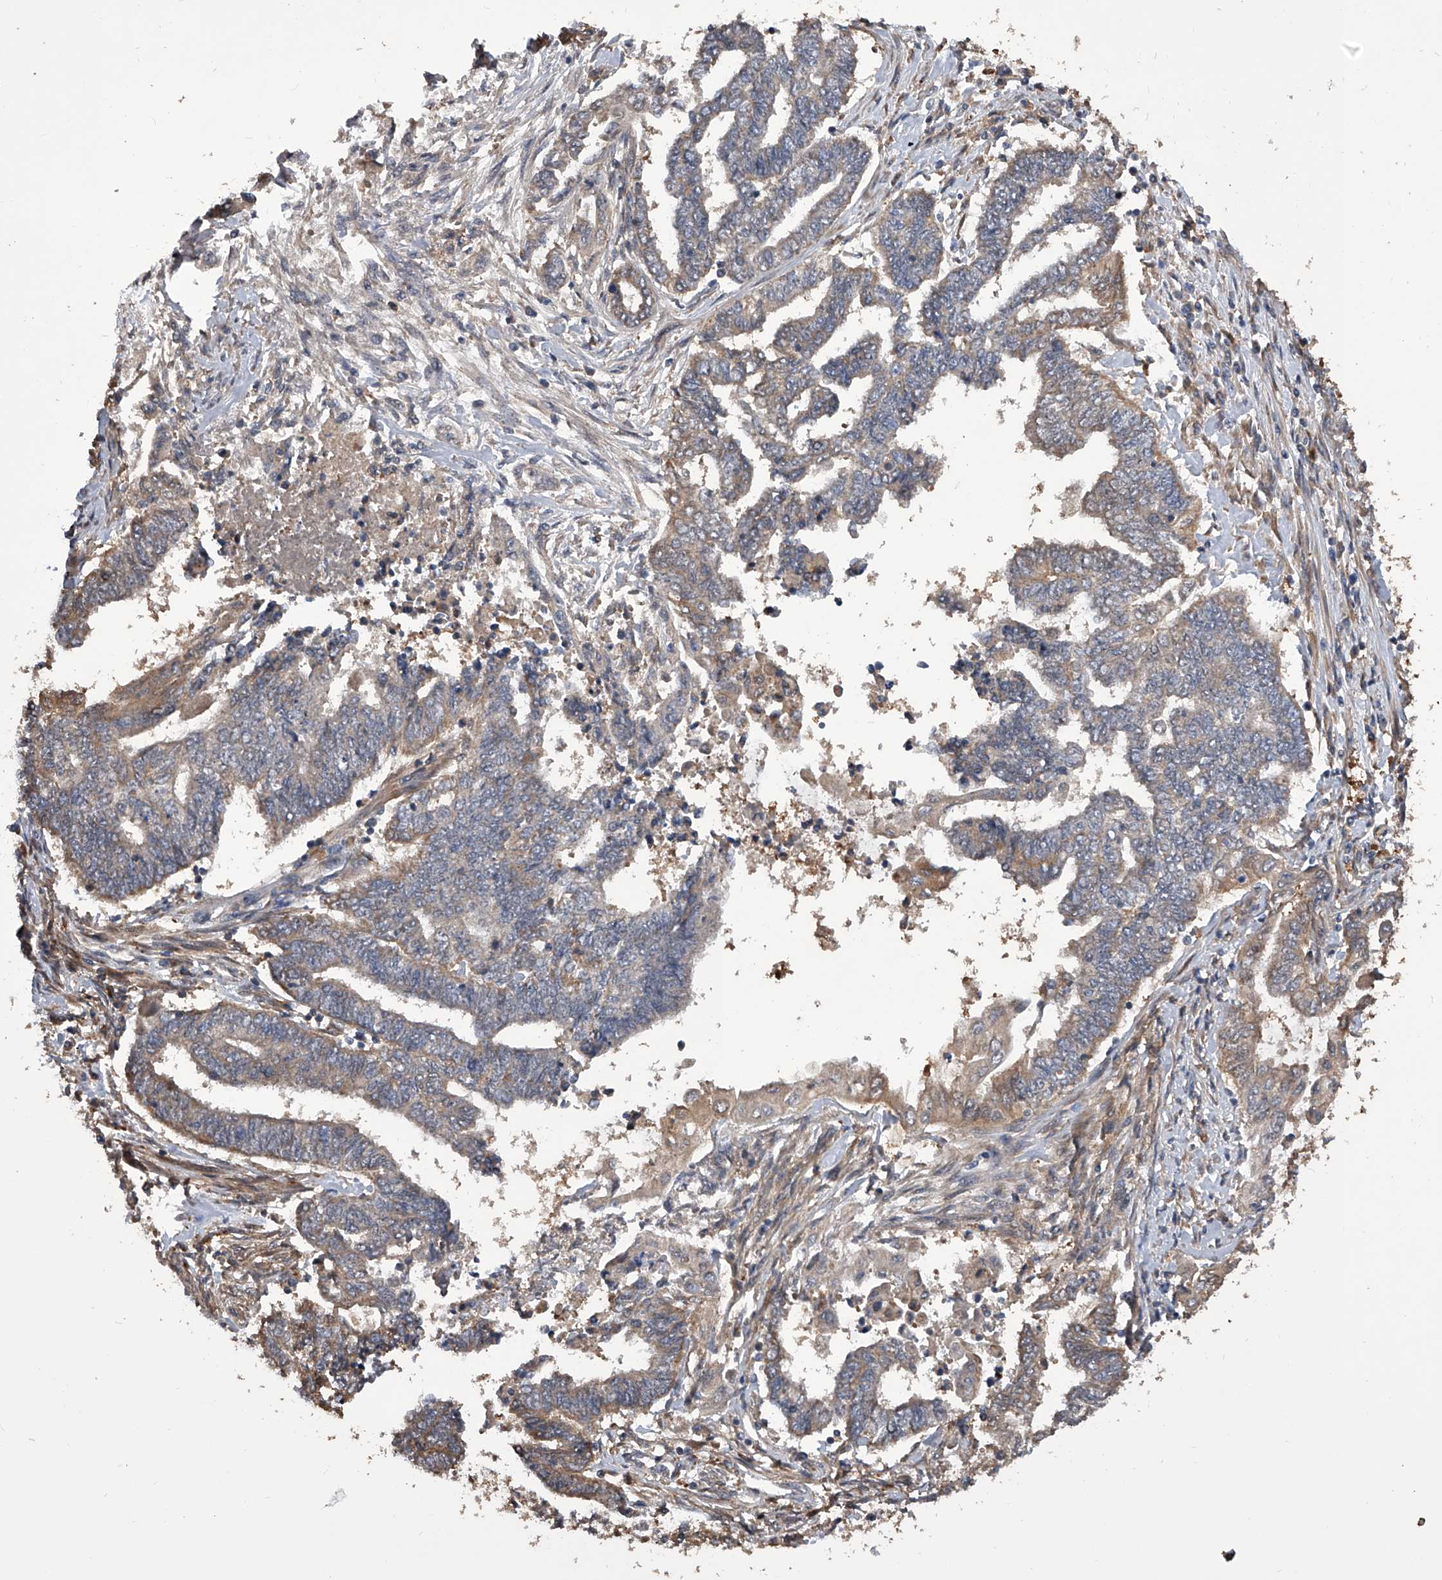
{"staining": {"intensity": "weak", "quantity": "25%-75%", "location": "cytoplasmic/membranous"}, "tissue": "endometrial cancer", "cell_type": "Tumor cells", "image_type": "cancer", "snomed": [{"axis": "morphology", "description": "Adenocarcinoma, NOS"}, {"axis": "topography", "description": "Uterus"}, {"axis": "topography", "description": "Endometrium"}], "caption": "Endometrial cancer stained with a protein marker demonstrates weak staining in tumor cells.", "gene": "GMDS", "patient": {"sex": "female", "age": 70}}